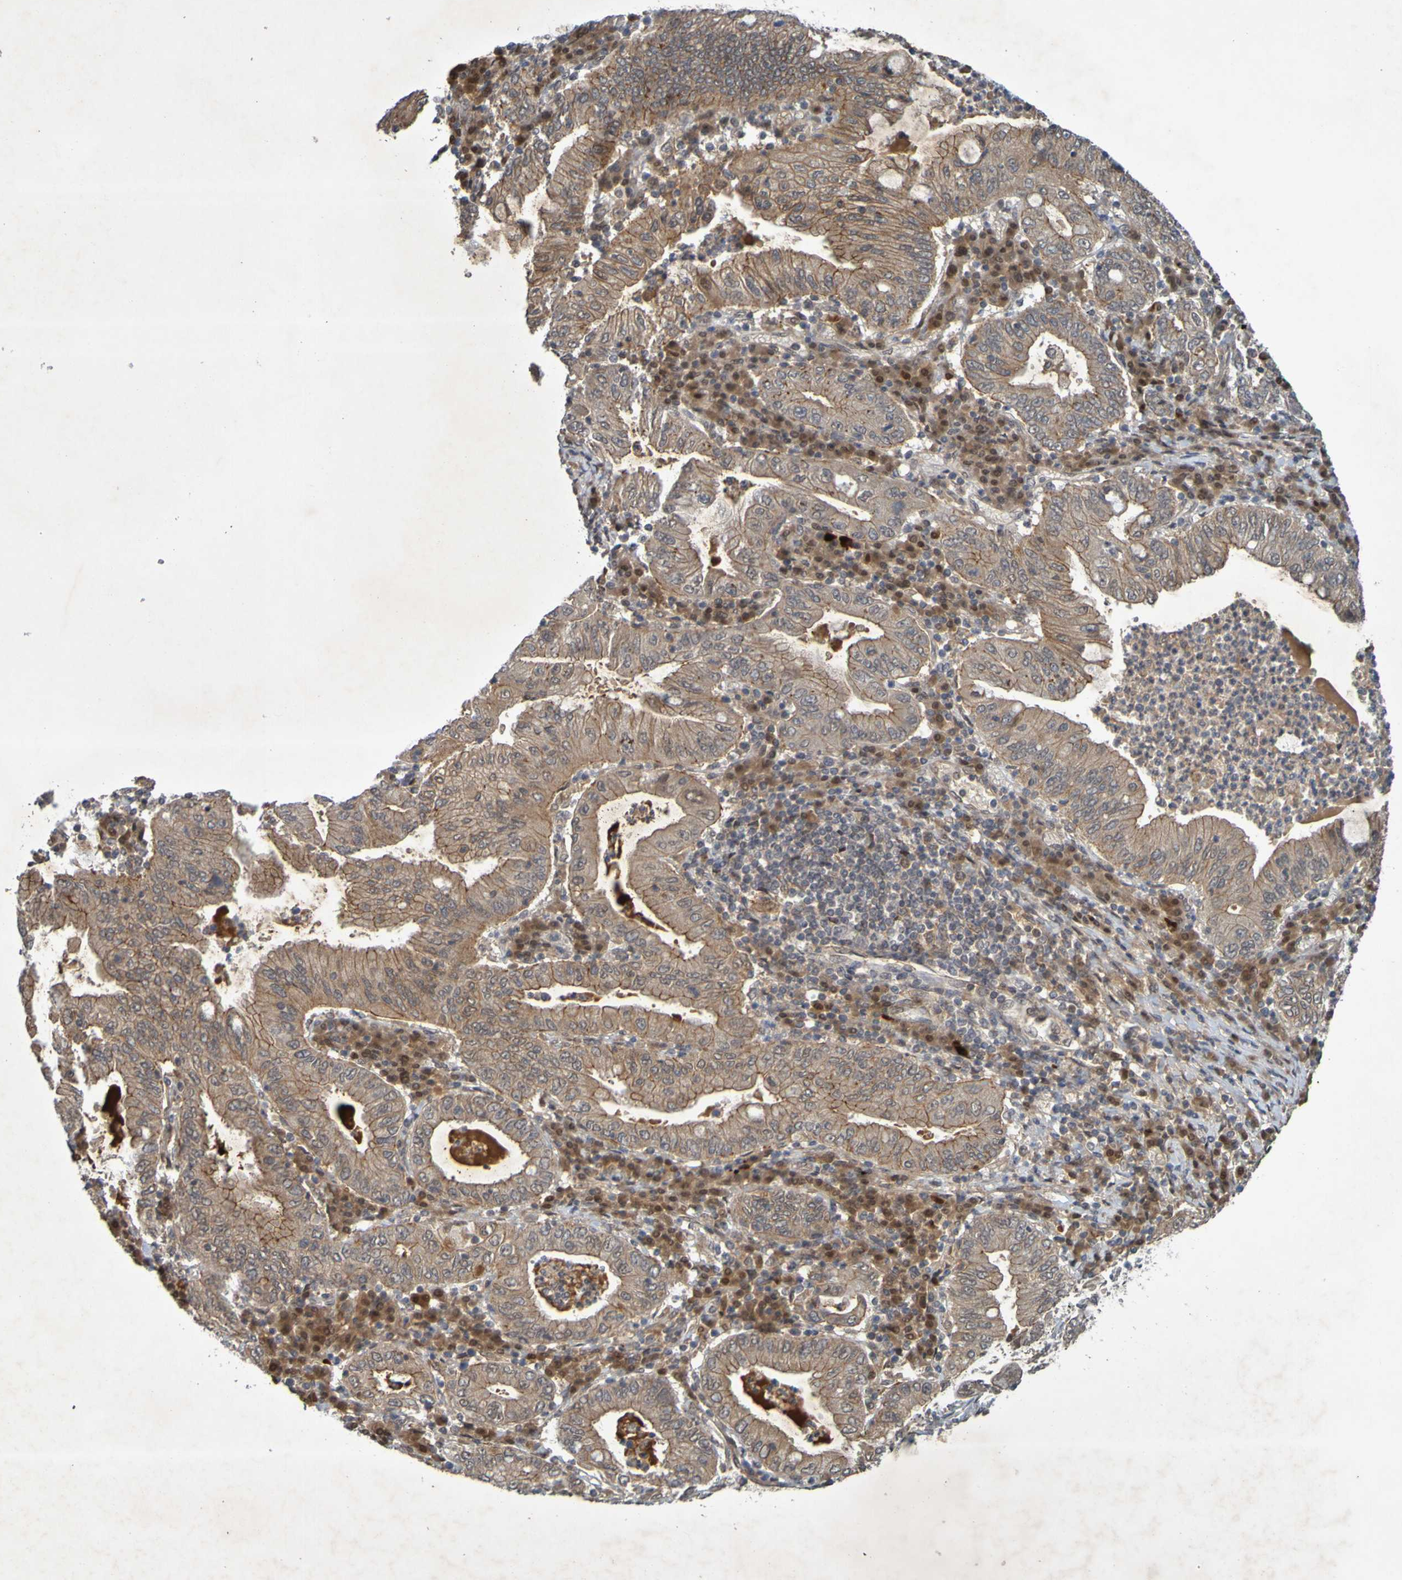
{"staining": {"intensity": "moderate", "quantity": ">75%", "location": "cytoplasmic/membranous"}, "tissue": "stomach cancer", "cell_type": "Tumor cells", "image_type": "cancer", "snomed": [{"axis": "morphology", "description": "Normal tissue, NOS"}, {"axis": "morphology", "description": "Adenocarcinoma, NOS"}, {"axis": "topography", "description": "Esophagus"}, {"axis": "topography", "description": "Stomach, upper"}, {"axis": "topography", "description": "Peripheral nerve tissue"}], "caption": "IHC histopathology image of stomach cancer (adenocarcinoma) stained for a protein (brown), which shows medium levels of moderate cytoplasmic/membranous positivity in approximately >75% of tumor cells.", "gene": "ARHGEF11", "patient": {"sex": "male", "age": 62}}